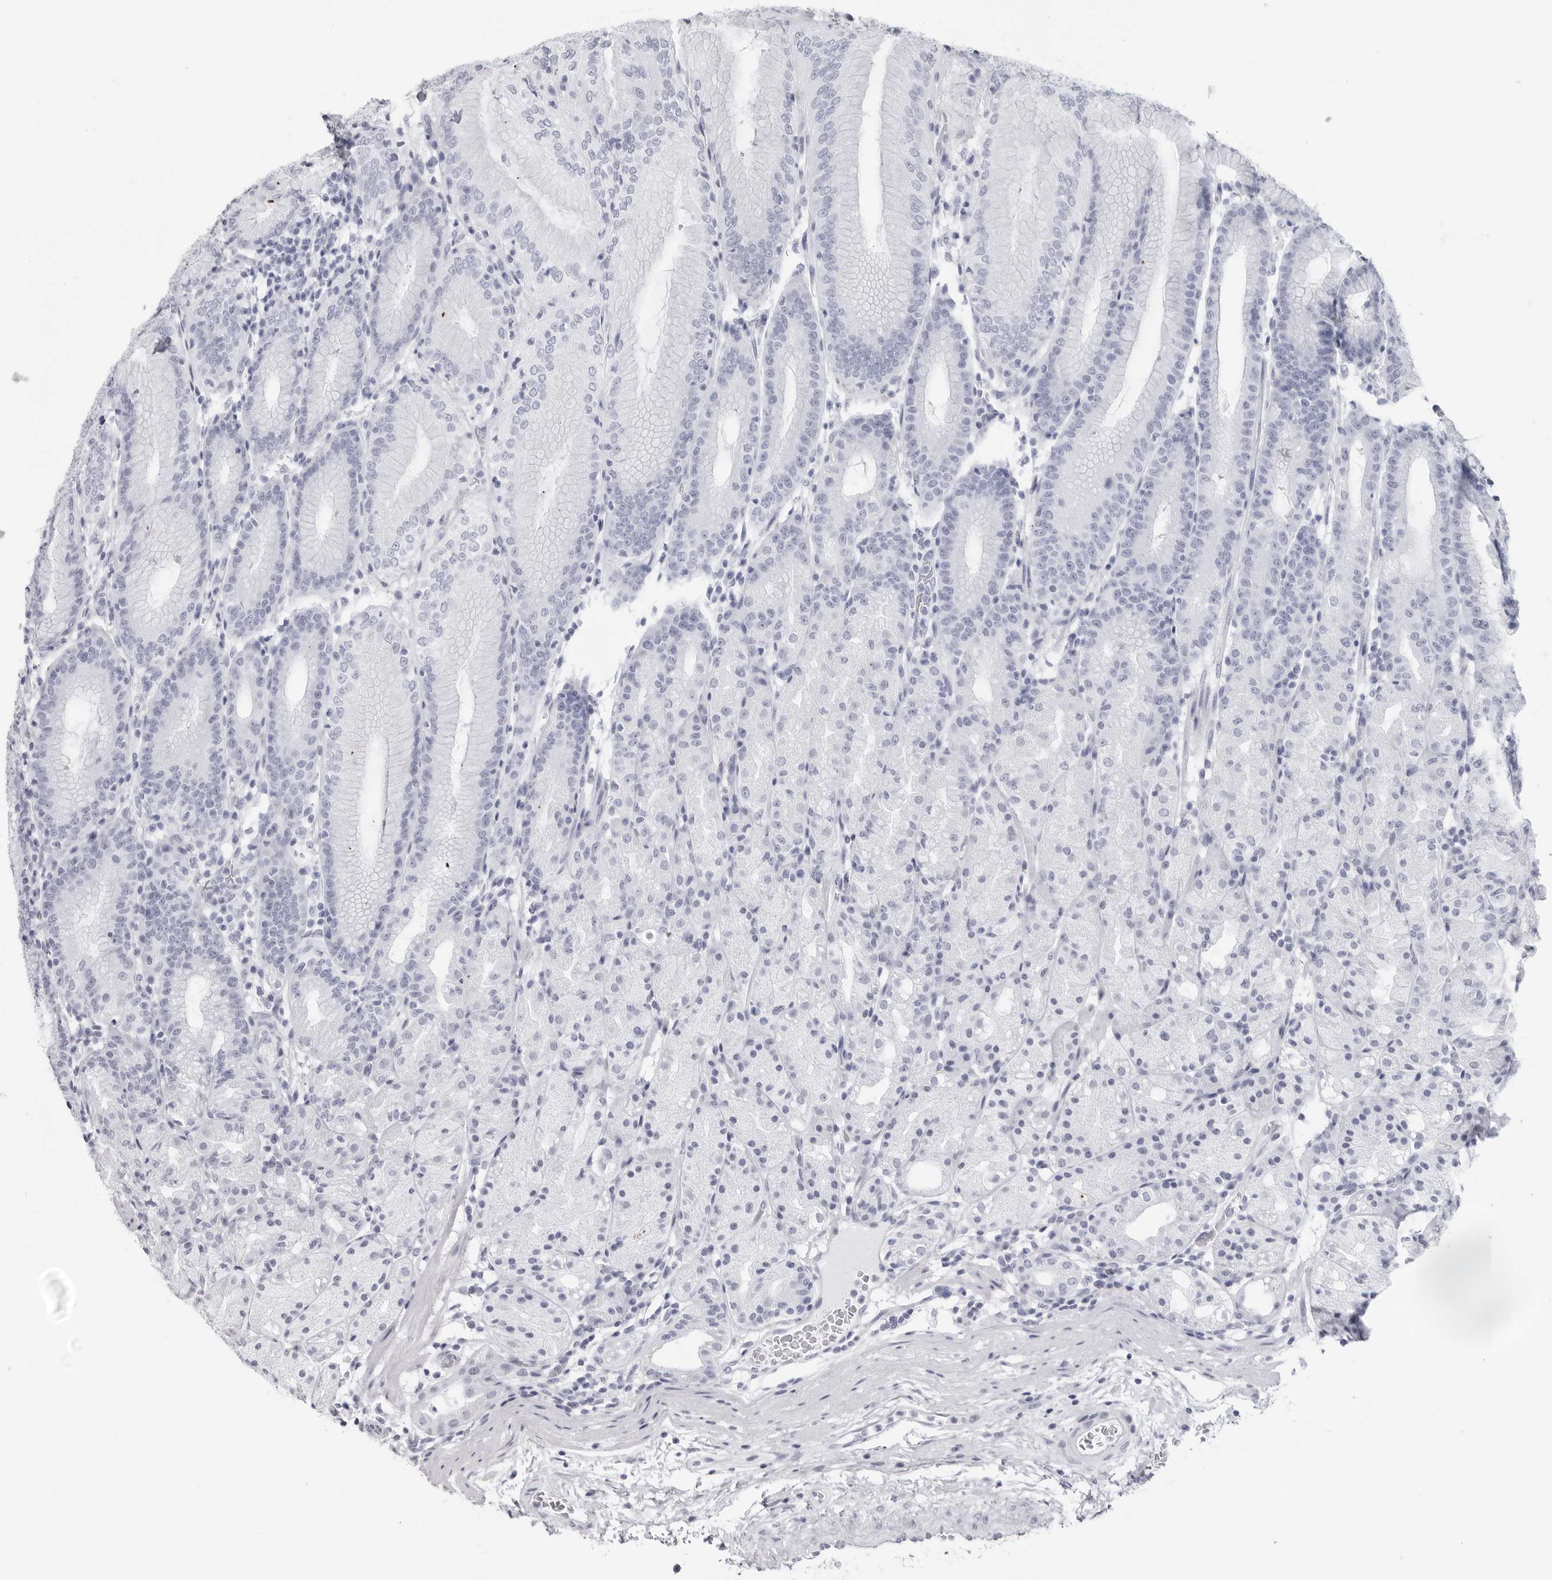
{"staining": {"intensity": "negative", "quantity": "none", "location": "none"}, "tissue": "stomach", "cell_type": "Glandular cells", "image_type": "normal", "snomed": [{"axis": "morphology", "description": "Normal tissue, NOS"}, {"axis": "topography", "description": "Stomach, upper"}], "caption": "The image exhibits no significant staining in glandular cells of stomach.", "gene": "CST2", "patient": {"sex": "male", "age": 48}}